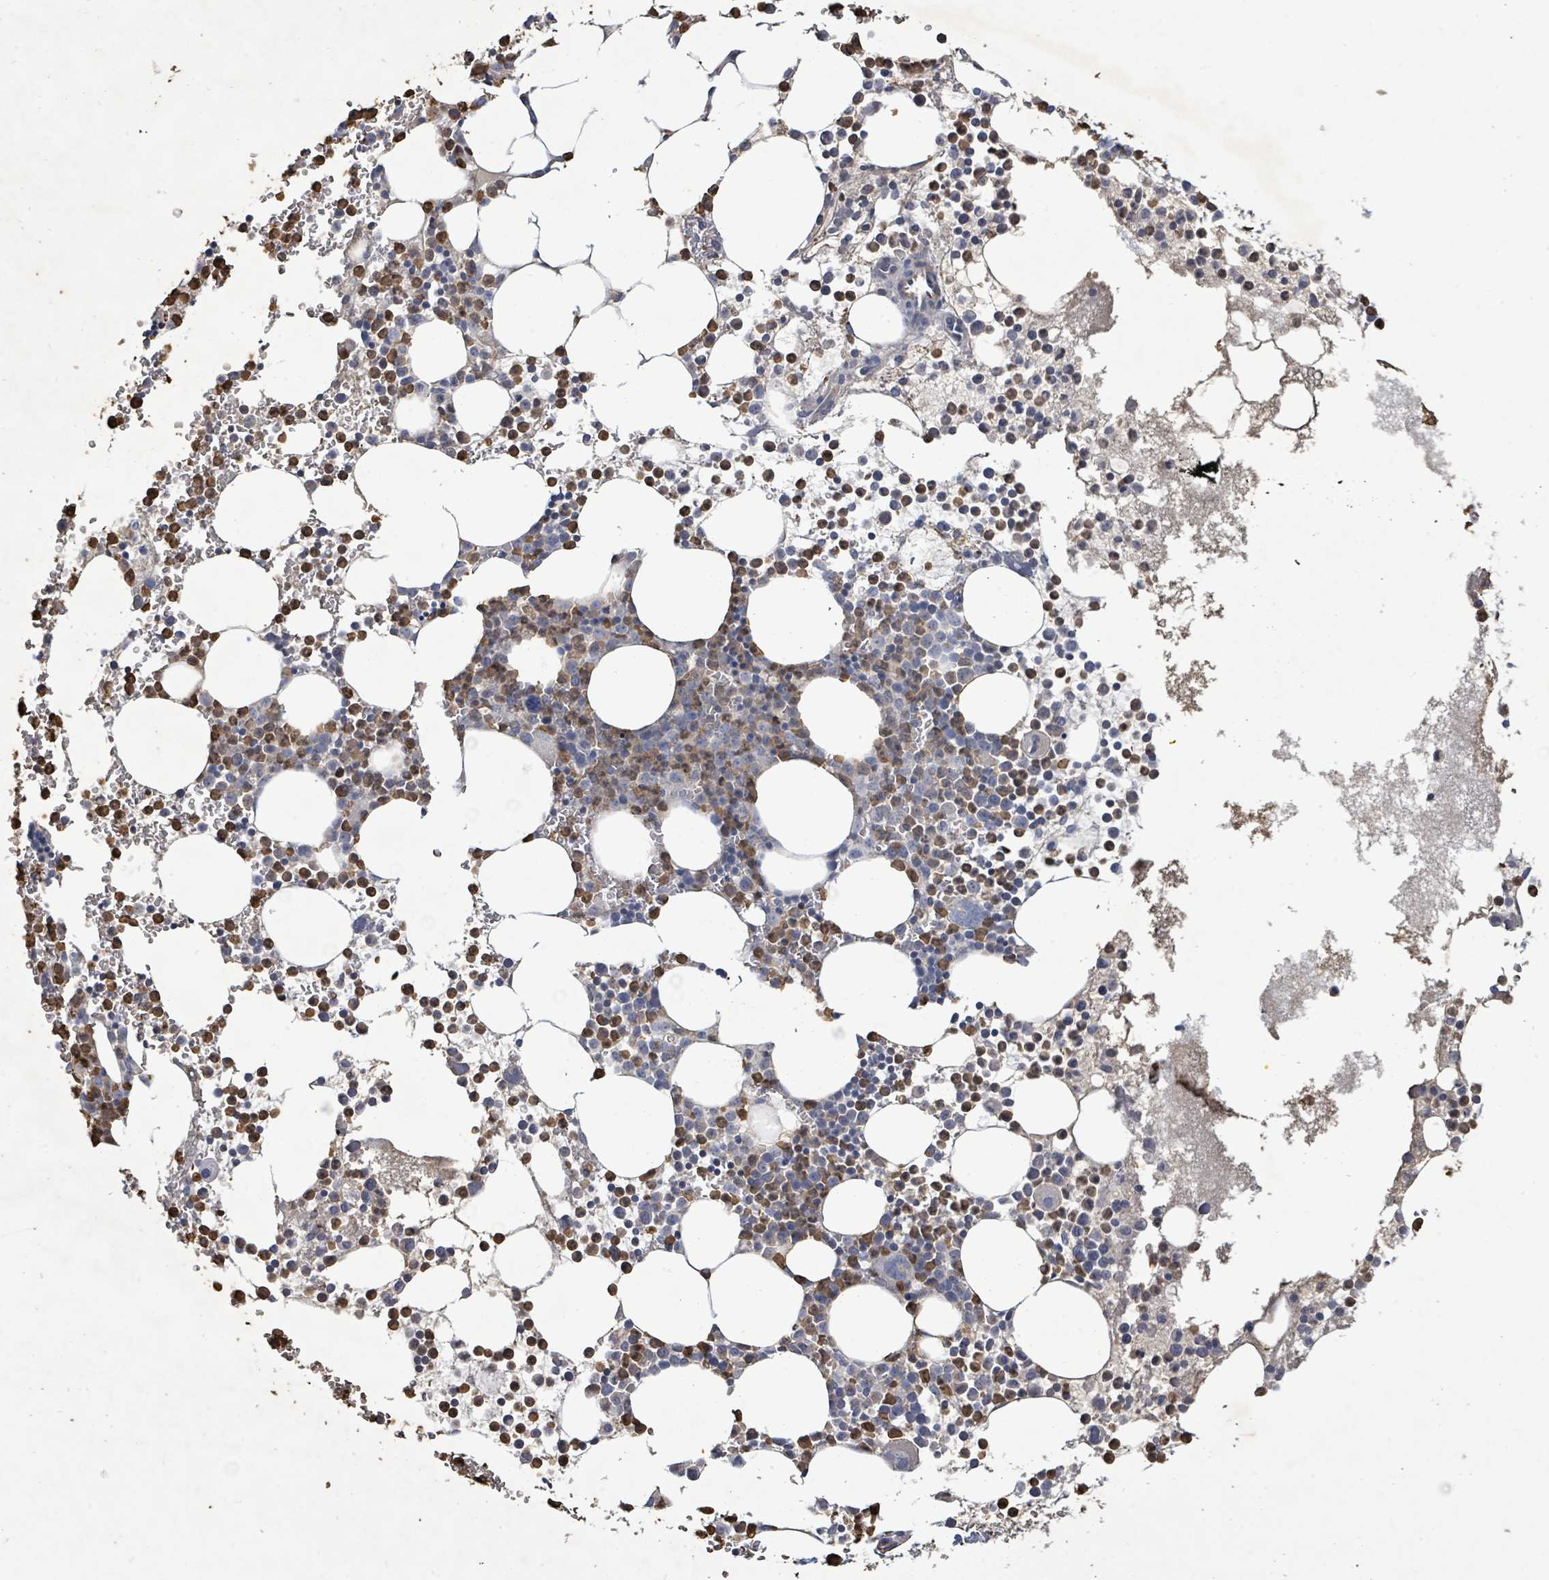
{"staining": {"intensity": "strong", "quantity": "25%-75%", "location": "cytoplasmic/membranous"}, "tissue": "bone marrow", "cell_type": "Hematopoietic cells", "image_type": "normal", "snomed": [{"axis": "morphology", "description": "Normal tissue, NOS"}, {"axis": "topography", "description": "Bone marrow"}], "caption": "This image exhibits benign bone marrow stained with immunohistochemistry (IHC) to label a protein in brown. The cytoplasmic/membranous of hematopoietic cells show strong positivity for the protein. Nuclei are counter-stained blue.", "gene": "FAM210A", "patient": {"sex": "female", "age": 78}}